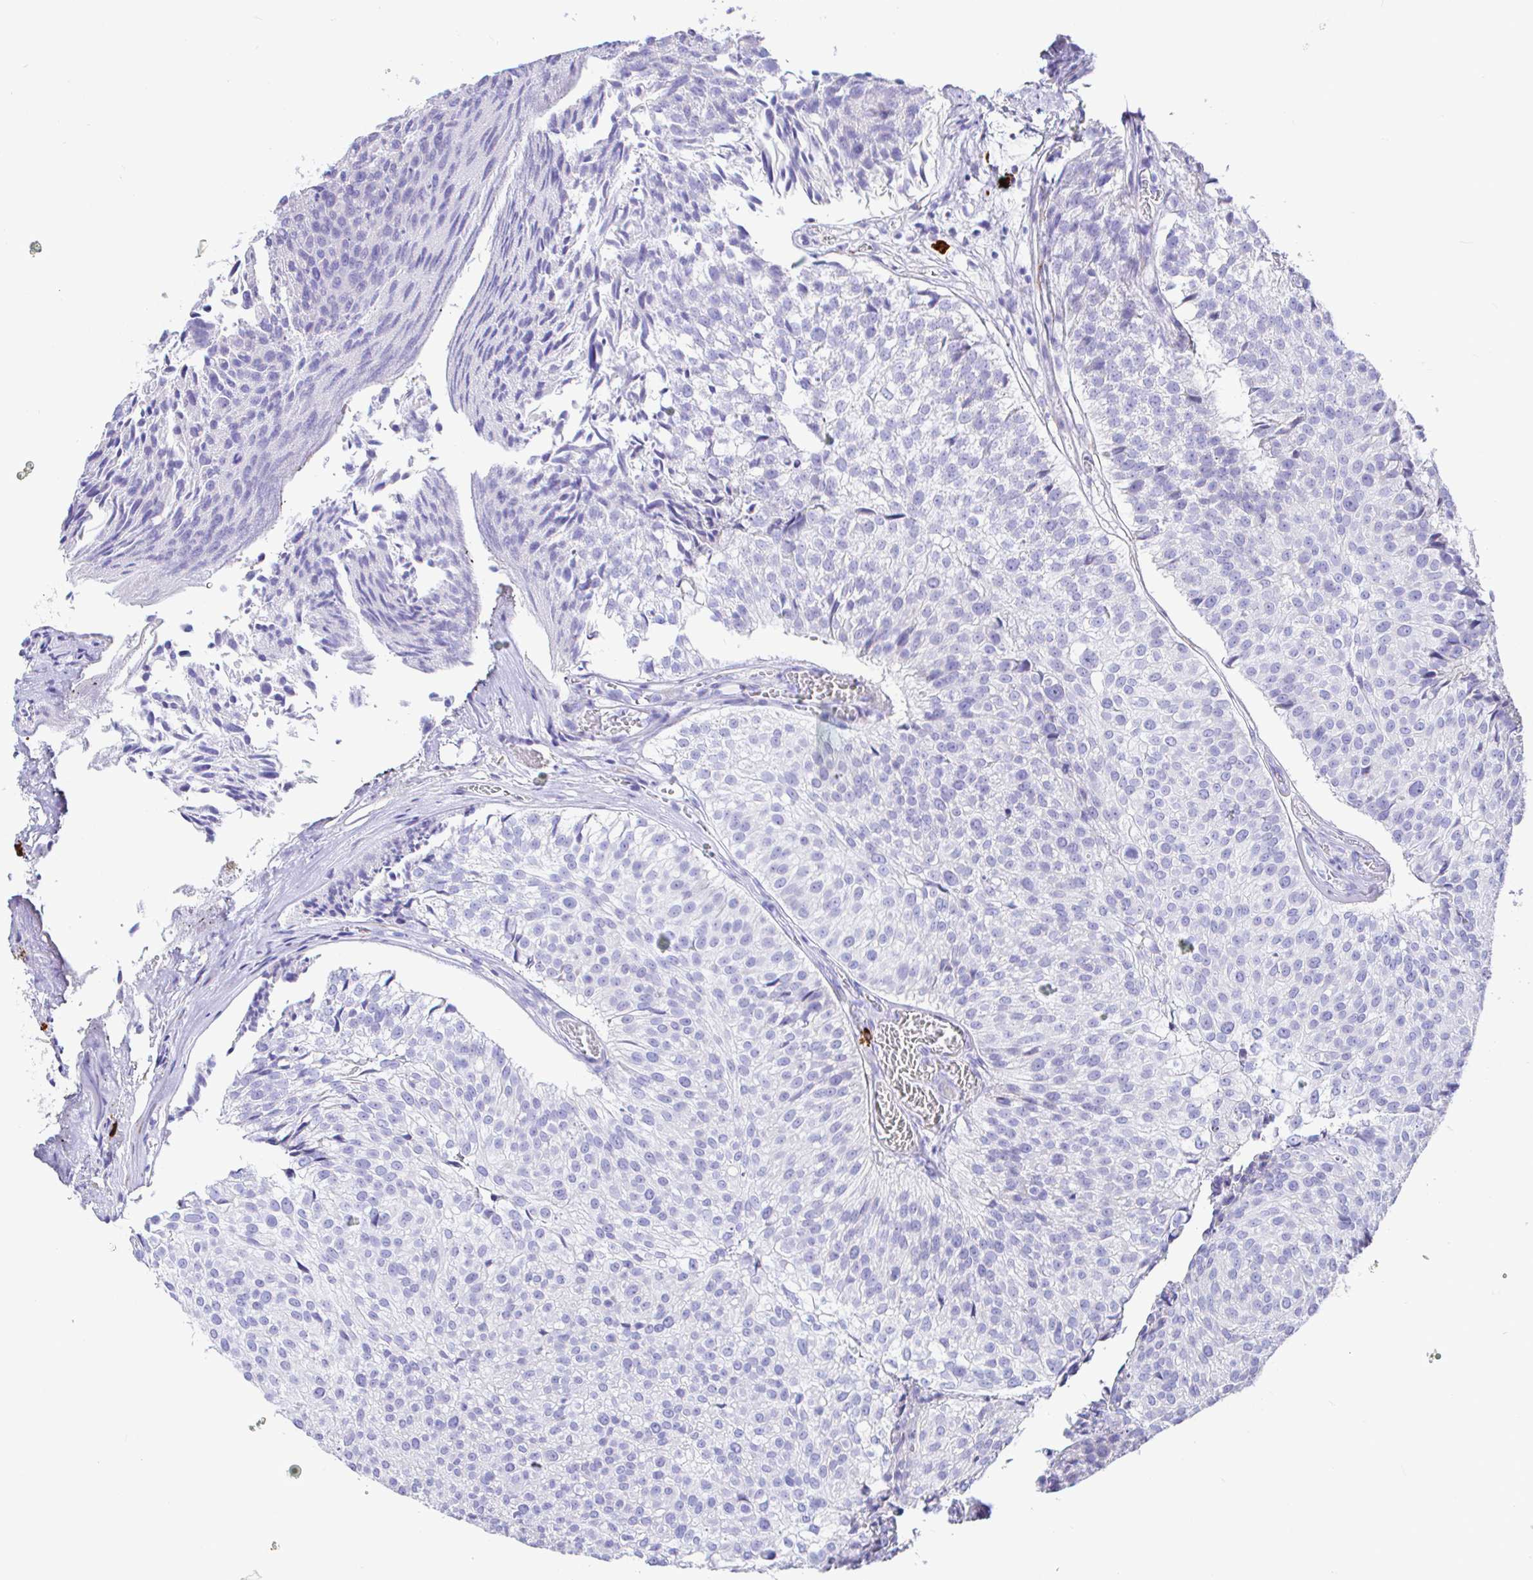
{"staining": {"intensity": "negative", "quantity": "none", "location": "none"}, "tissue": "urothelial cancer", "cell_type": "Tumor cells", "image_type": "cancer", "snomed": [{"axis": "morphology", "description": "Urothelial carcinoma, Low grade"}, {"axis": "topography", "description": "Urinary bladder"}], "caption": "Tumor cells are negative for protein expression in human urothelial carcinoma (low-grade).", "gene": "CCDC62", "patient": {"sex": "male", "age": 80}}